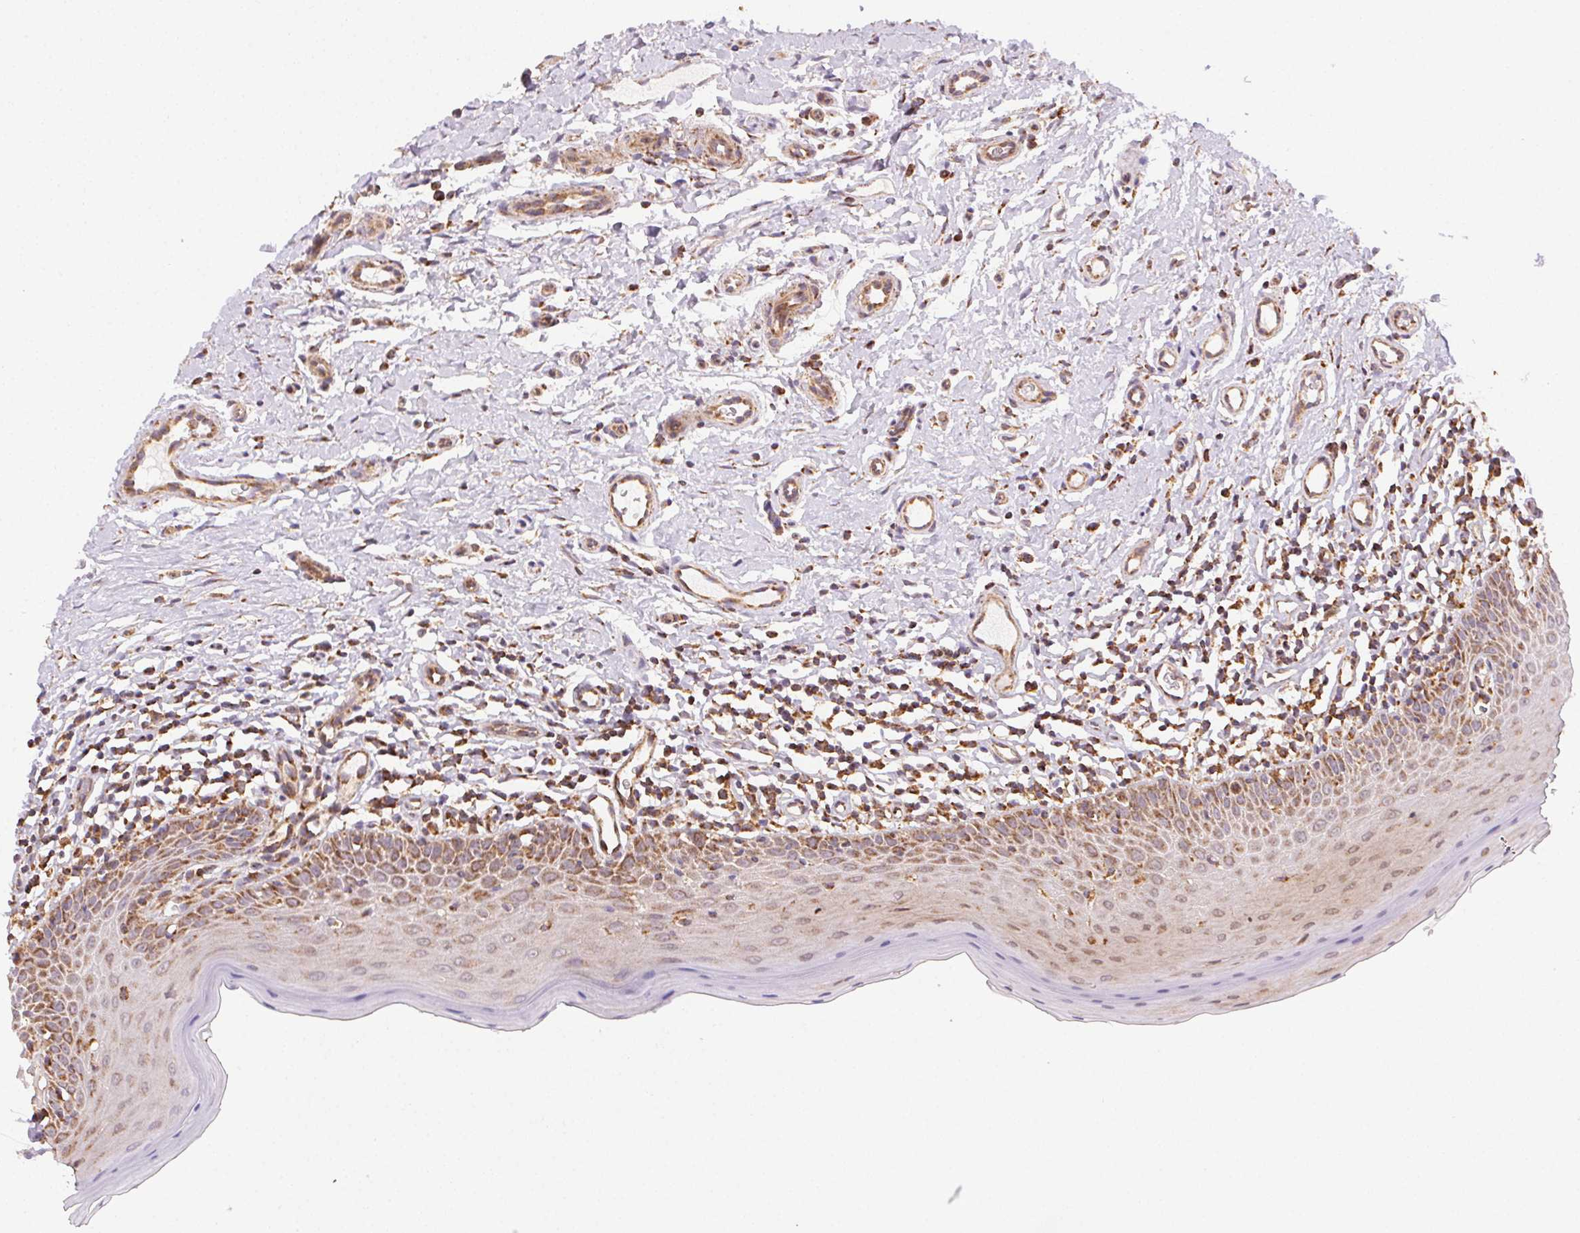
{"staining": {"intensity": "moderate", "quantity": ">75%", "location": "cytoplasmic/membranous"}, "tissue": "oral mucosa", "cell_type": "Squamous epithelial cells", "image_type": "normal", "snomed": [{"axis": "morphology", "description": "Normal tissue, NOS"}, {"axis": "topography", "description": "Oral tissue"}, {"axis": "topography", "description": "Tounge, NOS"}], "caption": "Squamous epithelial cells exhibit medium levels of moderate cytoplasmic/membranous staining in approximately >75% of cells in benign human oral mucosa. The staining is performed using DAB (3,3'-diaminobenzidine) brown chromogen to label protein expression. The nuclei are counter-stained blue using hematoxylin.", "gene": "CLPB", "patient": {"sex": "female", "age": 58}}